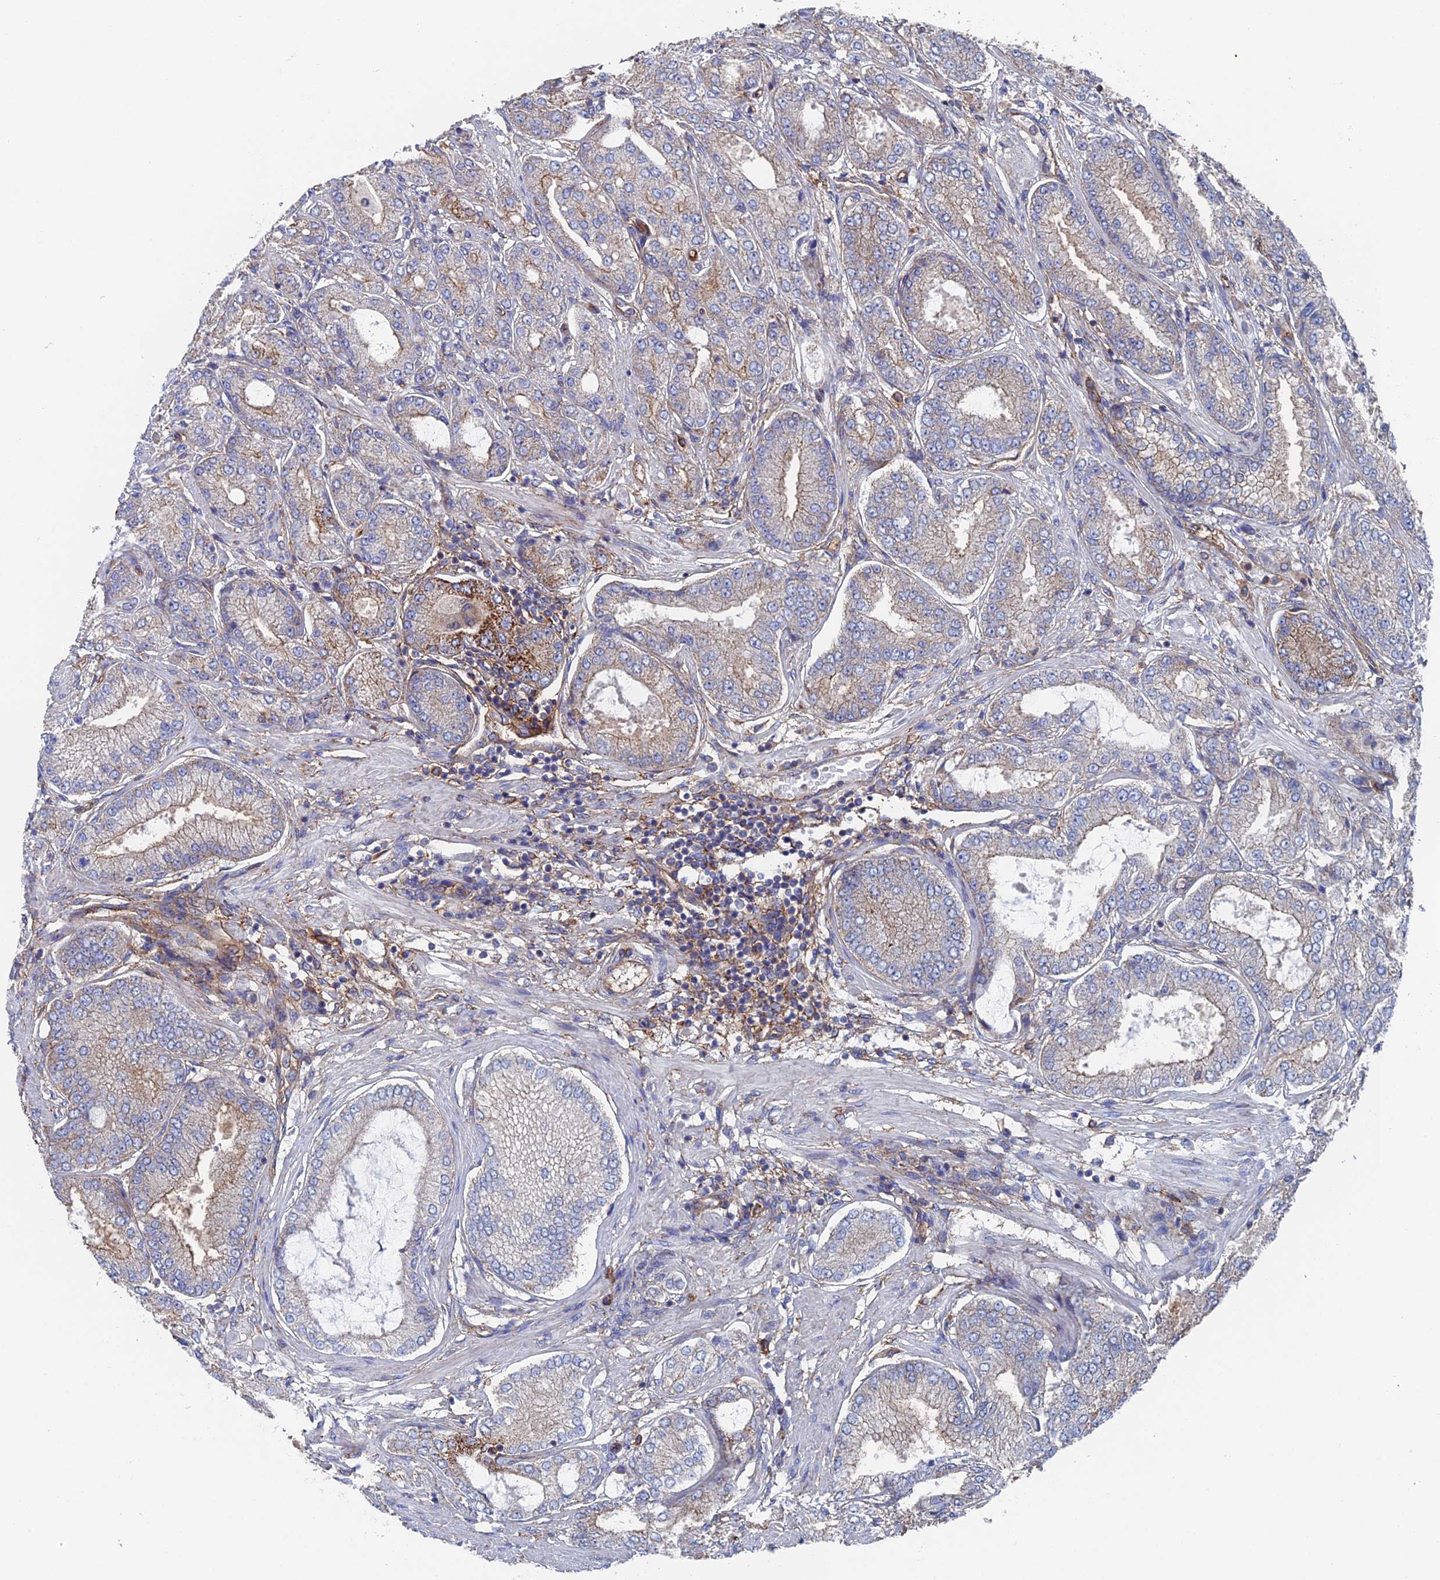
{"staining": {"intensity": "moderate", "quantity": "<25%", "location": "cytoplasmic/membranous"}, "tissue": "prostate cancer", "cell_type": "Tumor cells", "image_type": "cancer", "snomed": [{"axis": "morphology", "description": "Adenocarcinoma, High grade"}, {"axis": "topography", "description": "Prostate"}], "caption": "Prostate adenocarcinoma (high-grade) stained with a protein marker demonstrates moderate staining in tumor cells.", "gene": "SNX11", "patient": {"sex": "male", "age": 71}}